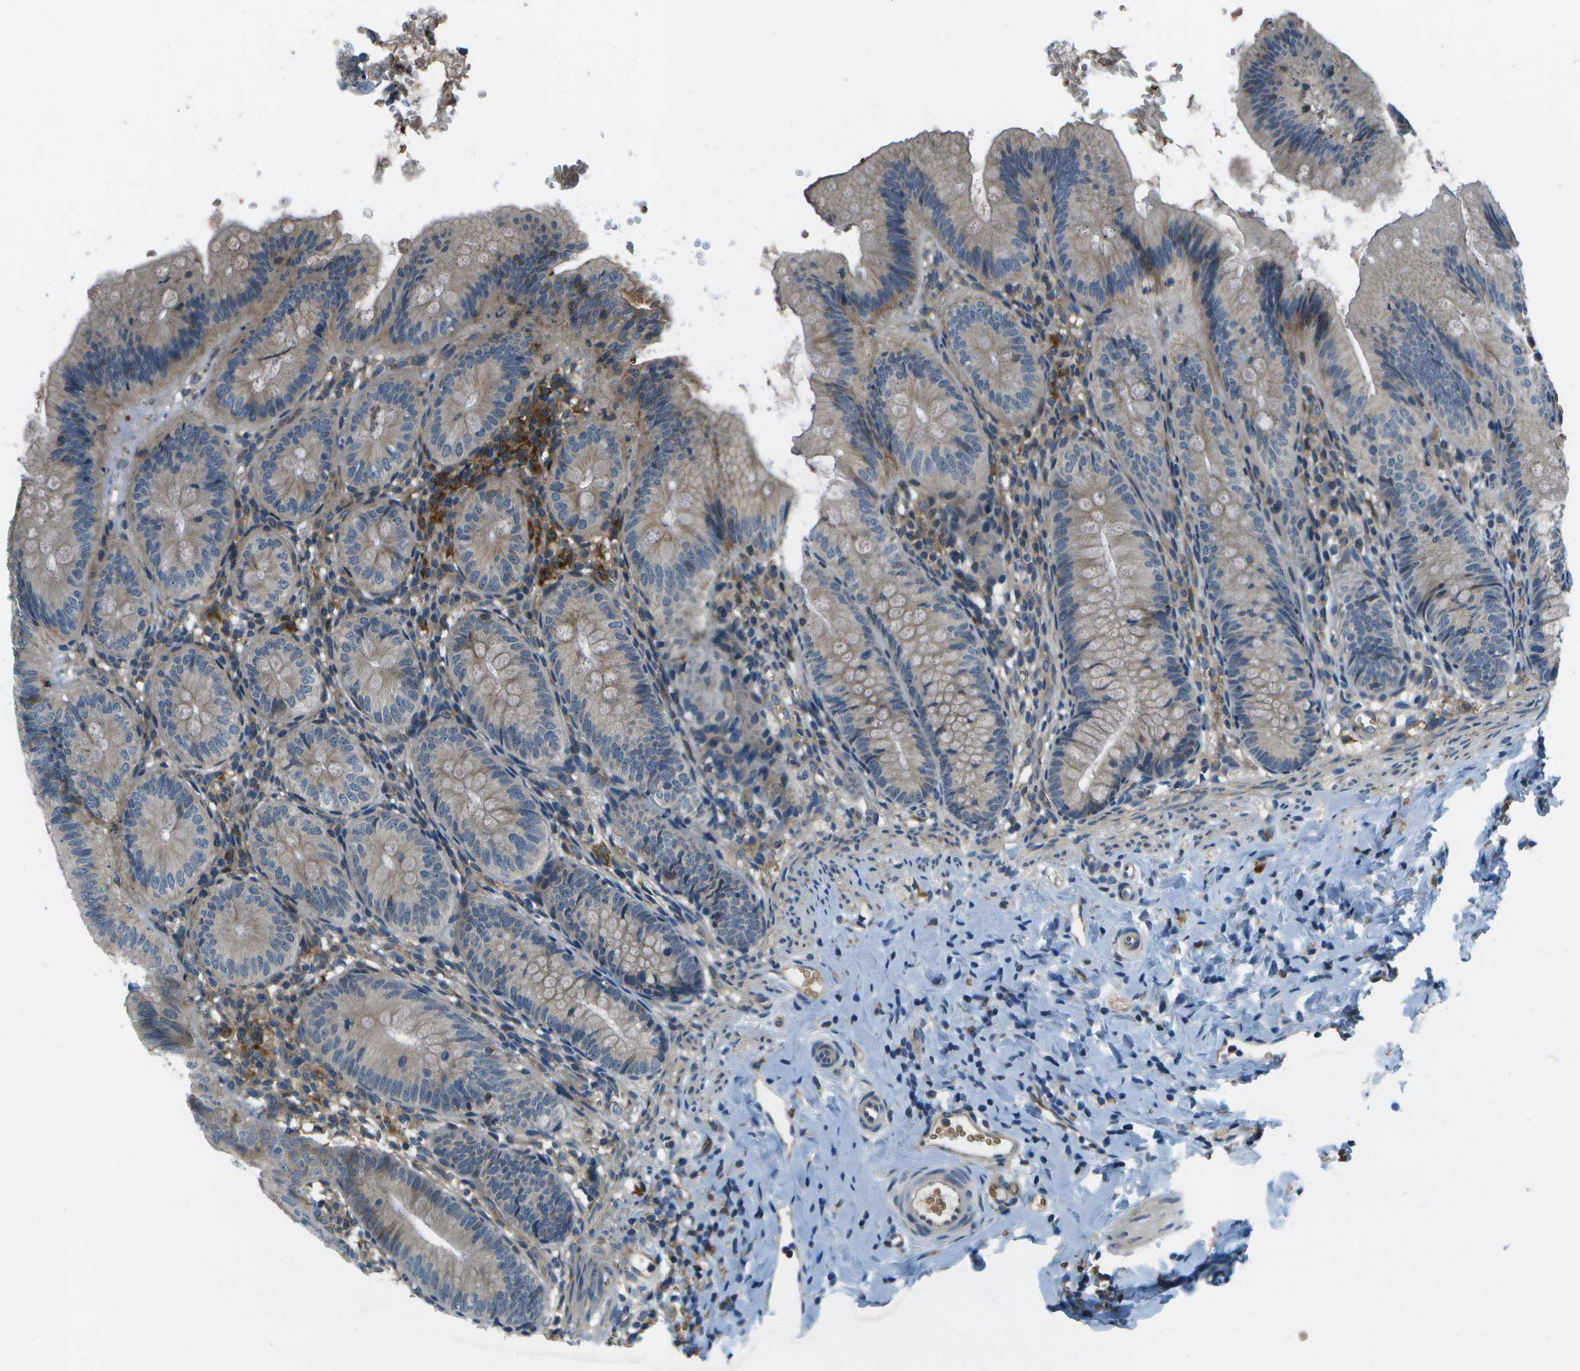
{"staining": {"intensity": "weak", "quantity": ">75%", "location": "cytoplasmic/membranous"}, "tissue": "appendix", "cell_type": "Glandular cells", "image_type": "normal", "snomed": [{"axis": "morphology", "description": "Normal tissue, NOS"}, {"axis": "topography", "description": "Appendix"}], "caption": "Weak cytoplasmic/membranous positivity is identified in approximately >75% of glandular cells in unremarkable appendix. (DAB IHC with brightfield microscopy, high magnification).", "gene": "CTIF", "patient": {"sex": "male", "age": 1}}